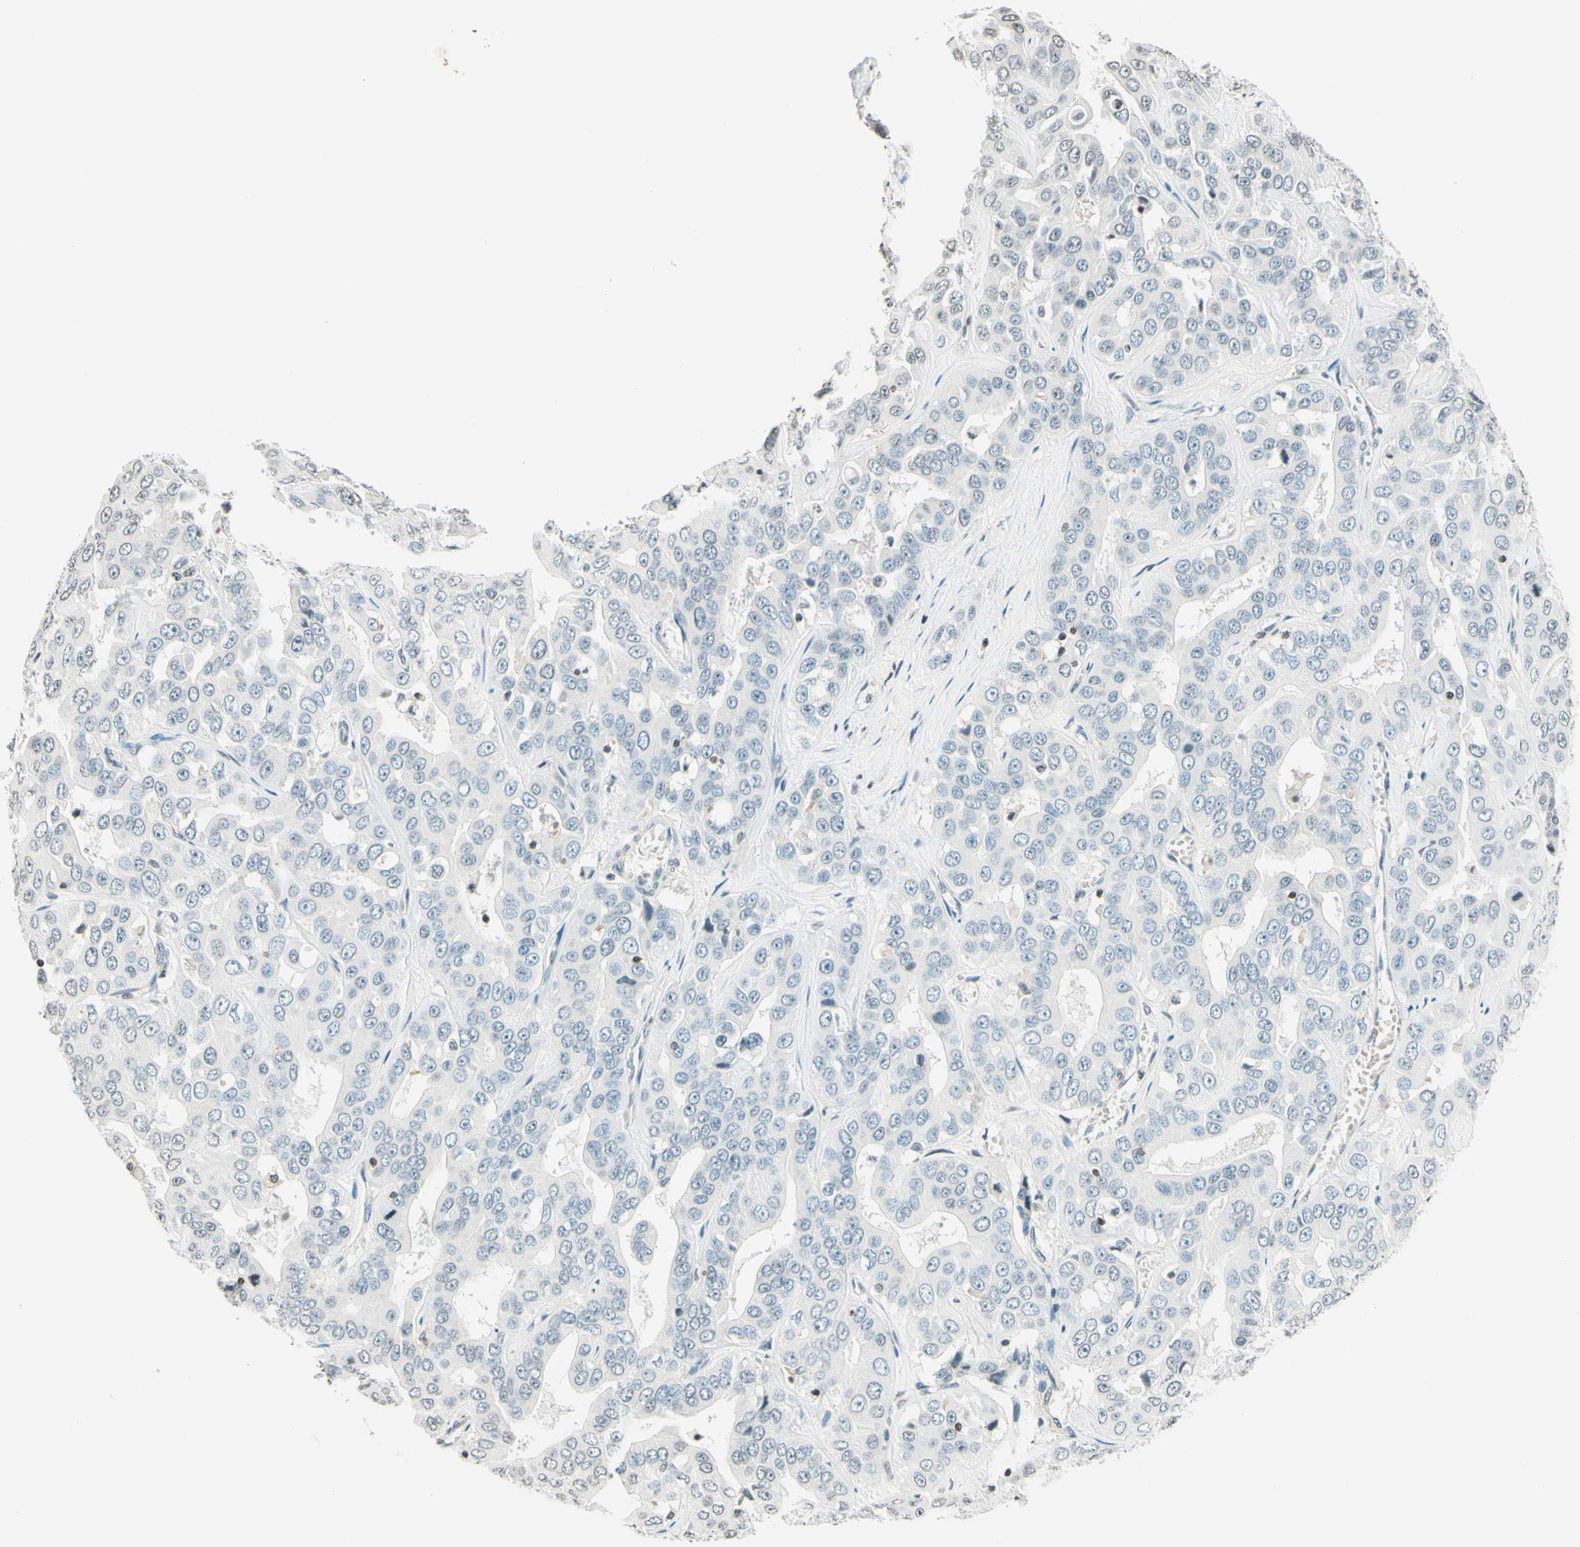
{"staining": {"intensity": "negative", "quantity": "none", "location": "none"}, "tissue": "liver cancer", "cell_type": "Tumor cells", "image_type": "cancer", "snomed": [{"axis": "morphology", "description": "Cholangiocarcinoma"}, {"axis": "topography", "description": "Liver"}], "caption": "Tumor cells show no significant positivity in liver cancer (cholangiocarcinoma).", "gene": "WIPF1", "patient": {"sex": "female", "age": 52}}